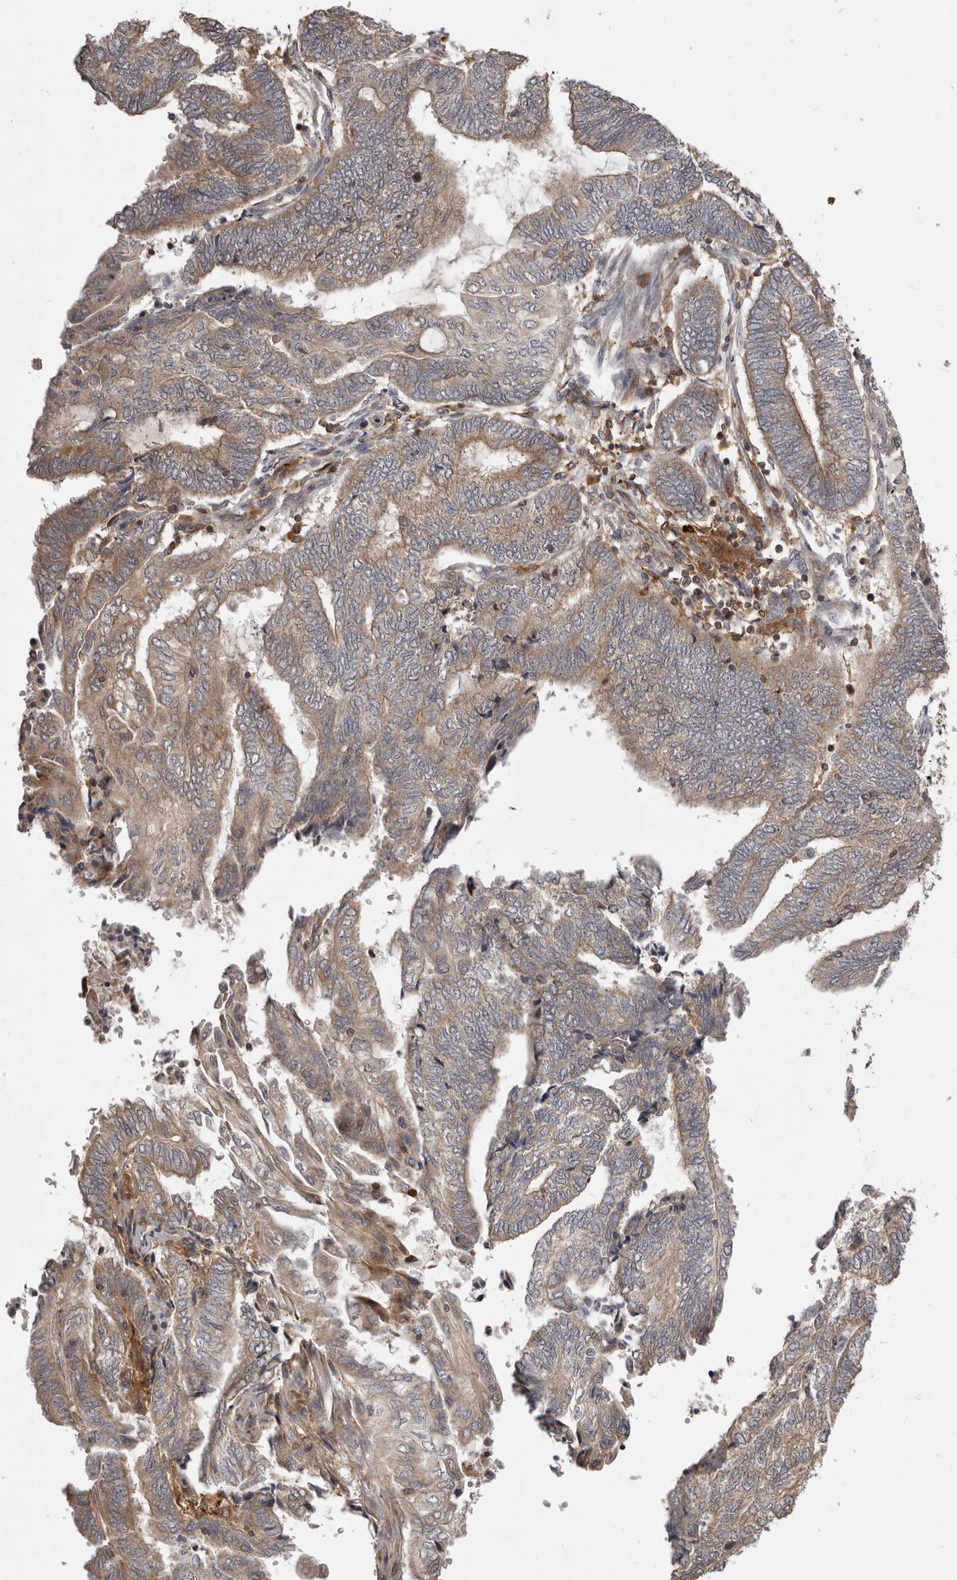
{"staining": {"intensity": "moderate", "quantity": ">75%", "location": "cytoplasmic/membranous"}, "tissue": "endometrial cancer", "cell_type": "Tumor cells", "image_type": "cancer", "snomed": [{"axis": "morphology", "description": "Adenocarcinoma, NOS"}, {"axis": "topography", "description": "Uterus"}, {"axis": "topography", "description": "Endometrium"}], "caption": "Endometrial cancer (adenocarcinoma) stained with a brown dye demonstrates moderate cytoplasmic/membranous positive positivity in about >75% of tumor cells.", "gene": "RNF187", "patient": {"sex": "female", "age": 70}}